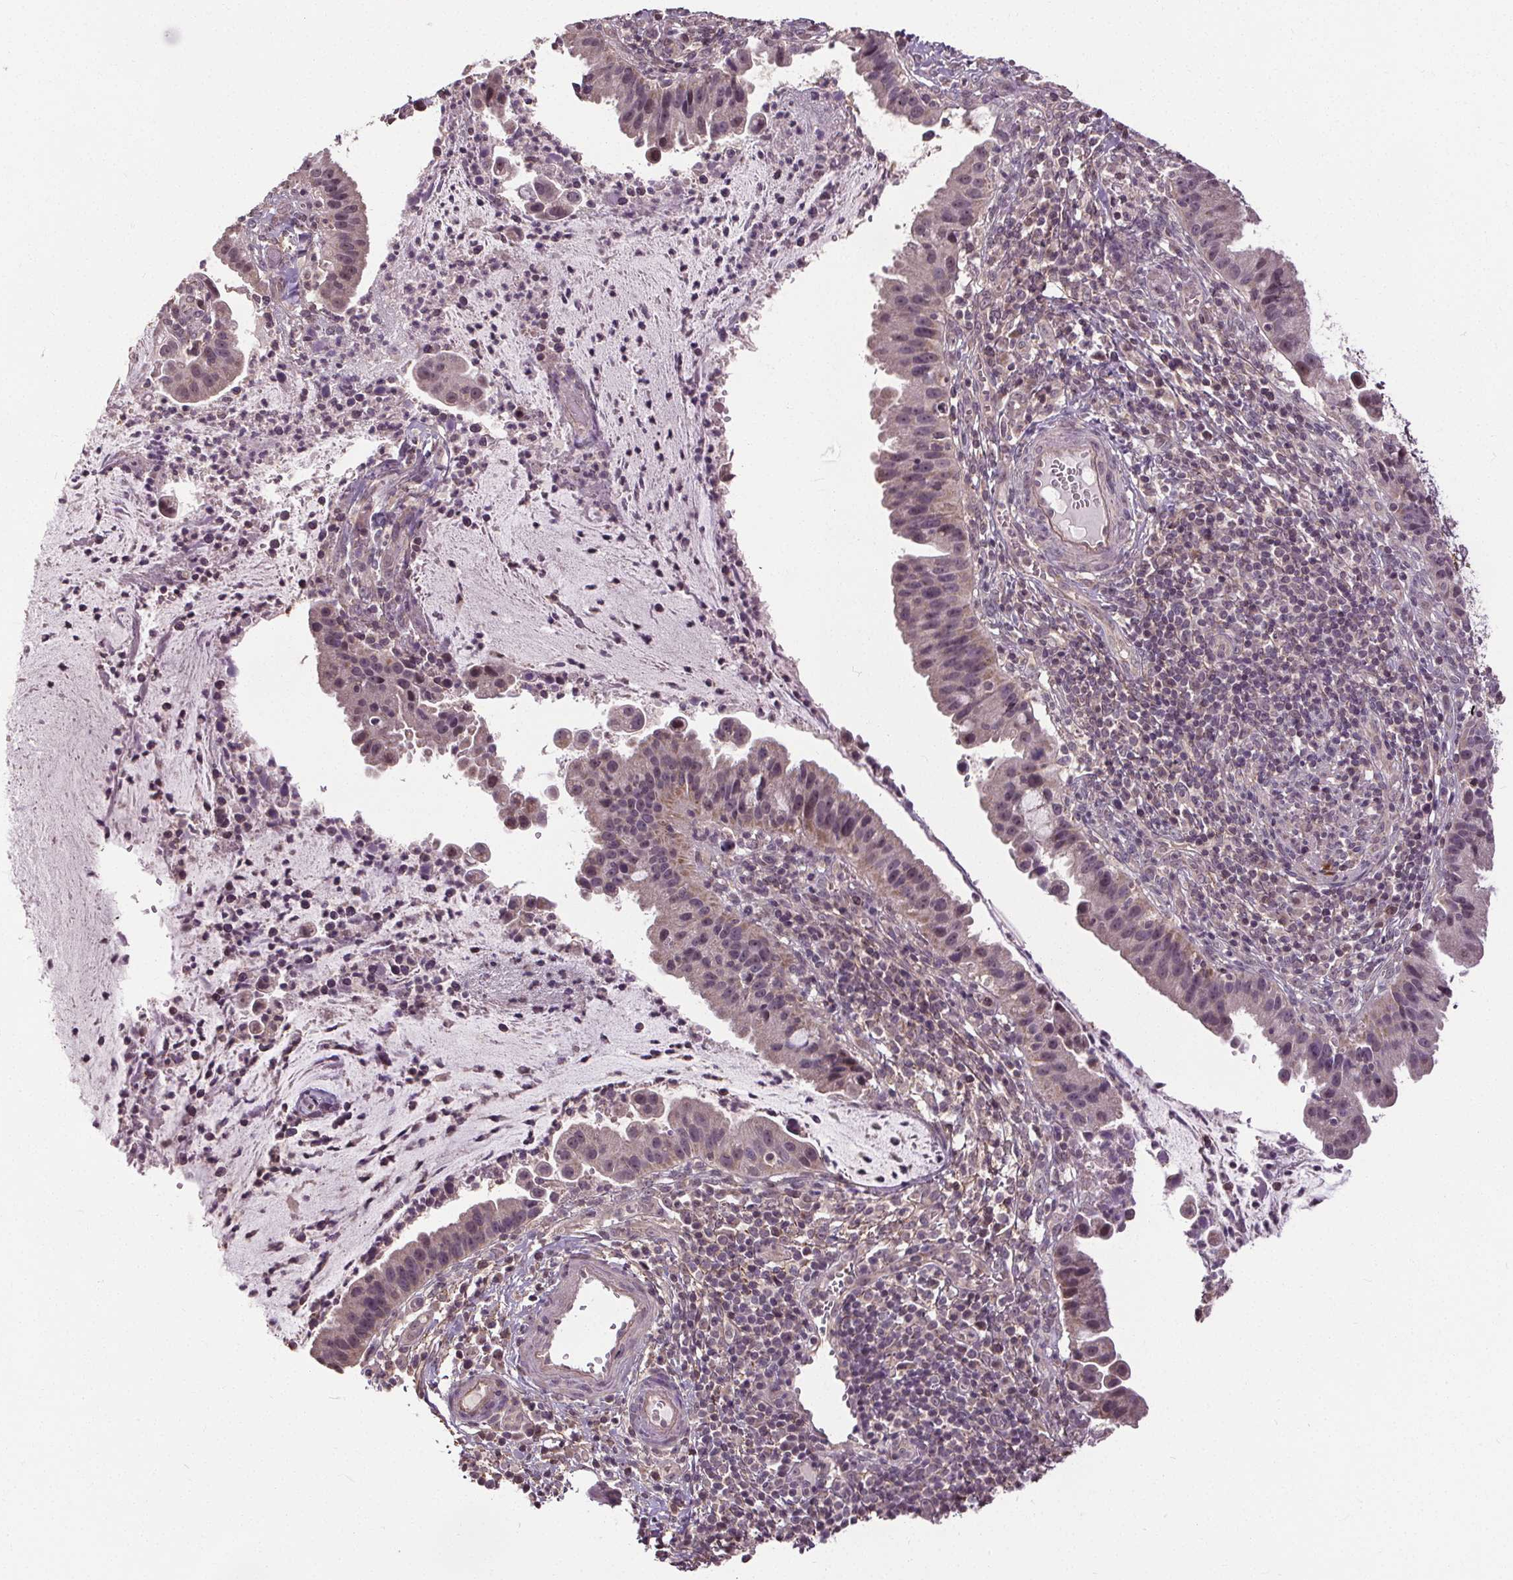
{"staining": {"intensity": "negative", "quantity": "none", "location": "none"}, "tissue": "cervical cancer", "cell_type": "Tumor cells", "image_type": "cancer", "snomed": [{"axis": "morphology", "description": "Adenocarcinoma, NOS"}, {"axis": "topography", "description": "Cervix"}], "caption": "A micrograph of human cervical cancer is negative for staining in tumor cells.", "gene": "KIAA0232", "patient": {"sex": "female", "age": 34}}